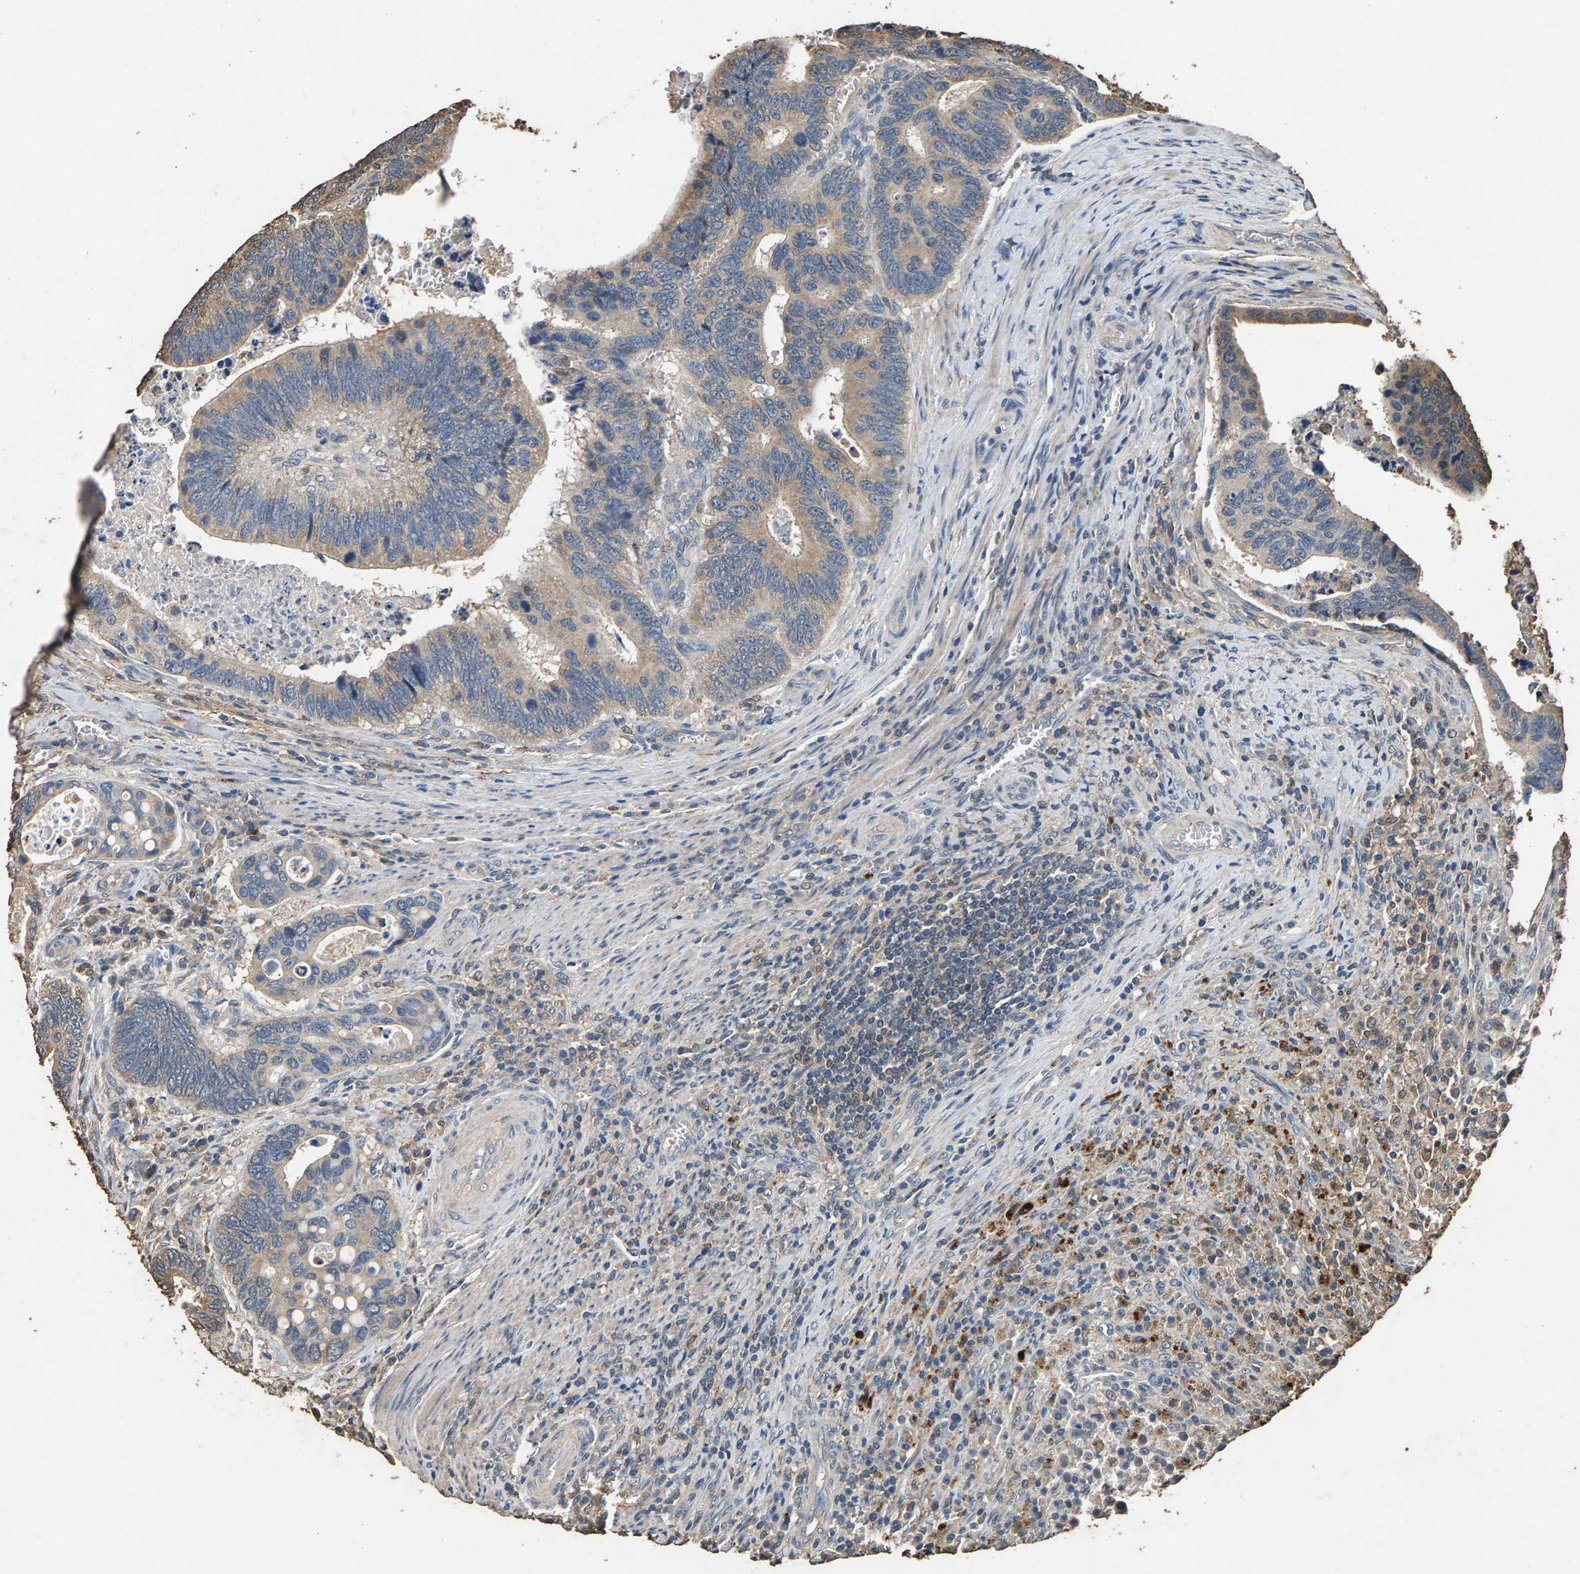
{"staining": {"intensity": "weak", "quantity": ">75%", "location": "cytoplasmic/membranous"}, "tissue": "colorectal cancer", "cell_type": "Tumor cells", "image_type": "cancer", "snomed": [{"axis": "morphology", "description": "Inflammation, NOS"}, {"axis": "morphology", "description": "Adenocarcinoma, NOS"}, {"axis": "topography", "description": "Colon"}], "caption": "Brown immunohistochemical staining in colorectal cancer shows weak cytoplasmic/membranous positivity in approximately >75% of tumor cells. (DAB (3,3'-diaminobenzidine) = brown stain, brightfield microscopy at high magnification).", "gene": "MRPL27", "patient": {"sex": "male", "age": 72}}